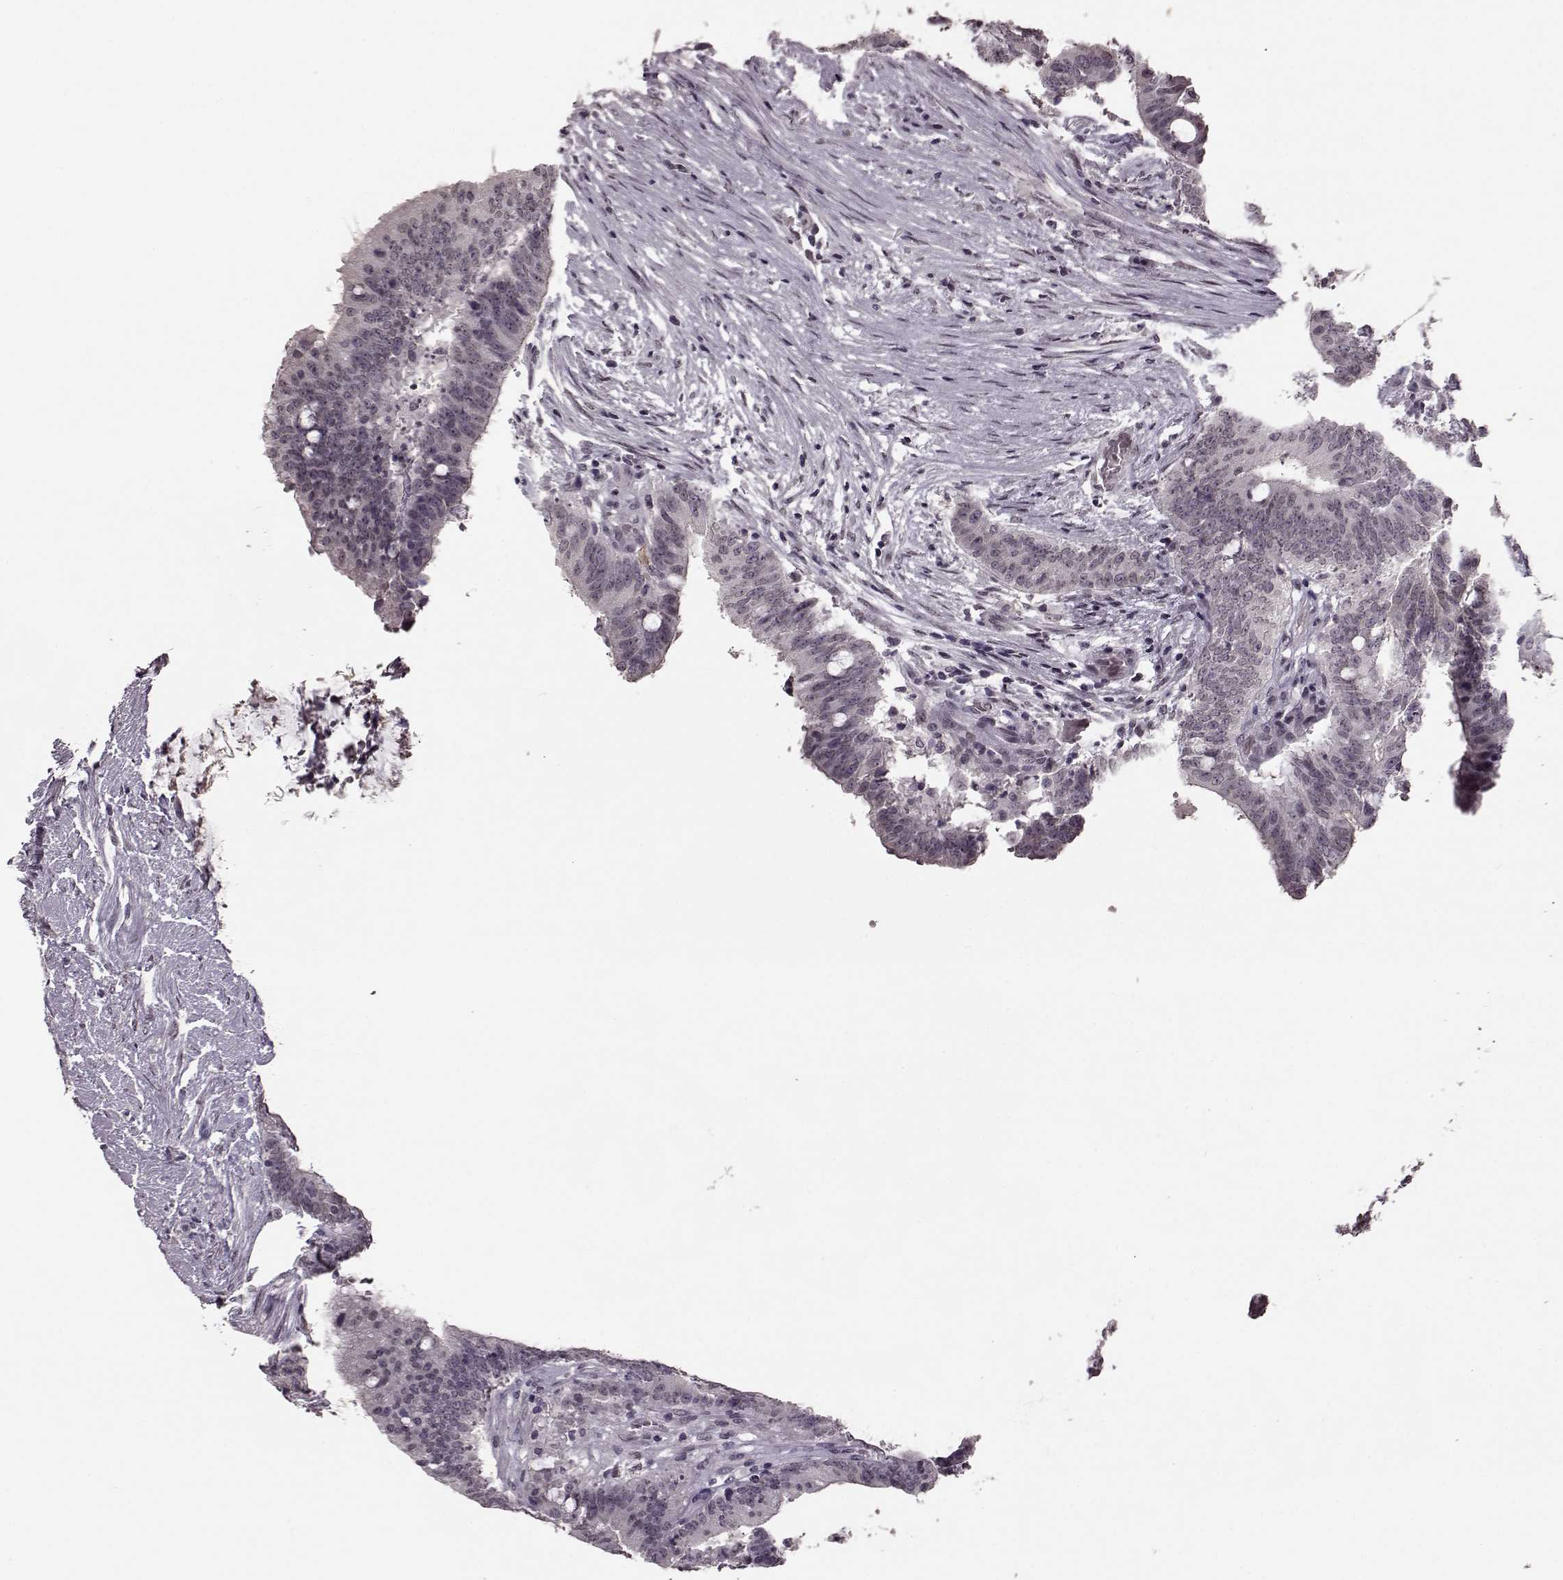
{"staining": {"intensity": "negative", "quantity": "none", "location": "none"}, "tissue": "colorectal cancer", "cell_type": "Tumor cells", "image_type": "cancer", "snomed": [{"axis": "morphology", "description": "Adenocarcinoma, NOS"}, {"axis": "topography", "description": "Colon"}], "caption": "Immunohistochemistry (IHC) photomicrograph of neoplastic tissue: human colorectal cancer (adenocarcinoma) stained with DAB (3,3'-diaminobenzidine) shows no significant protein positivity in tumor cells.", "gene": "STX1B", "patient": {"sex": "female", "age": 43}}